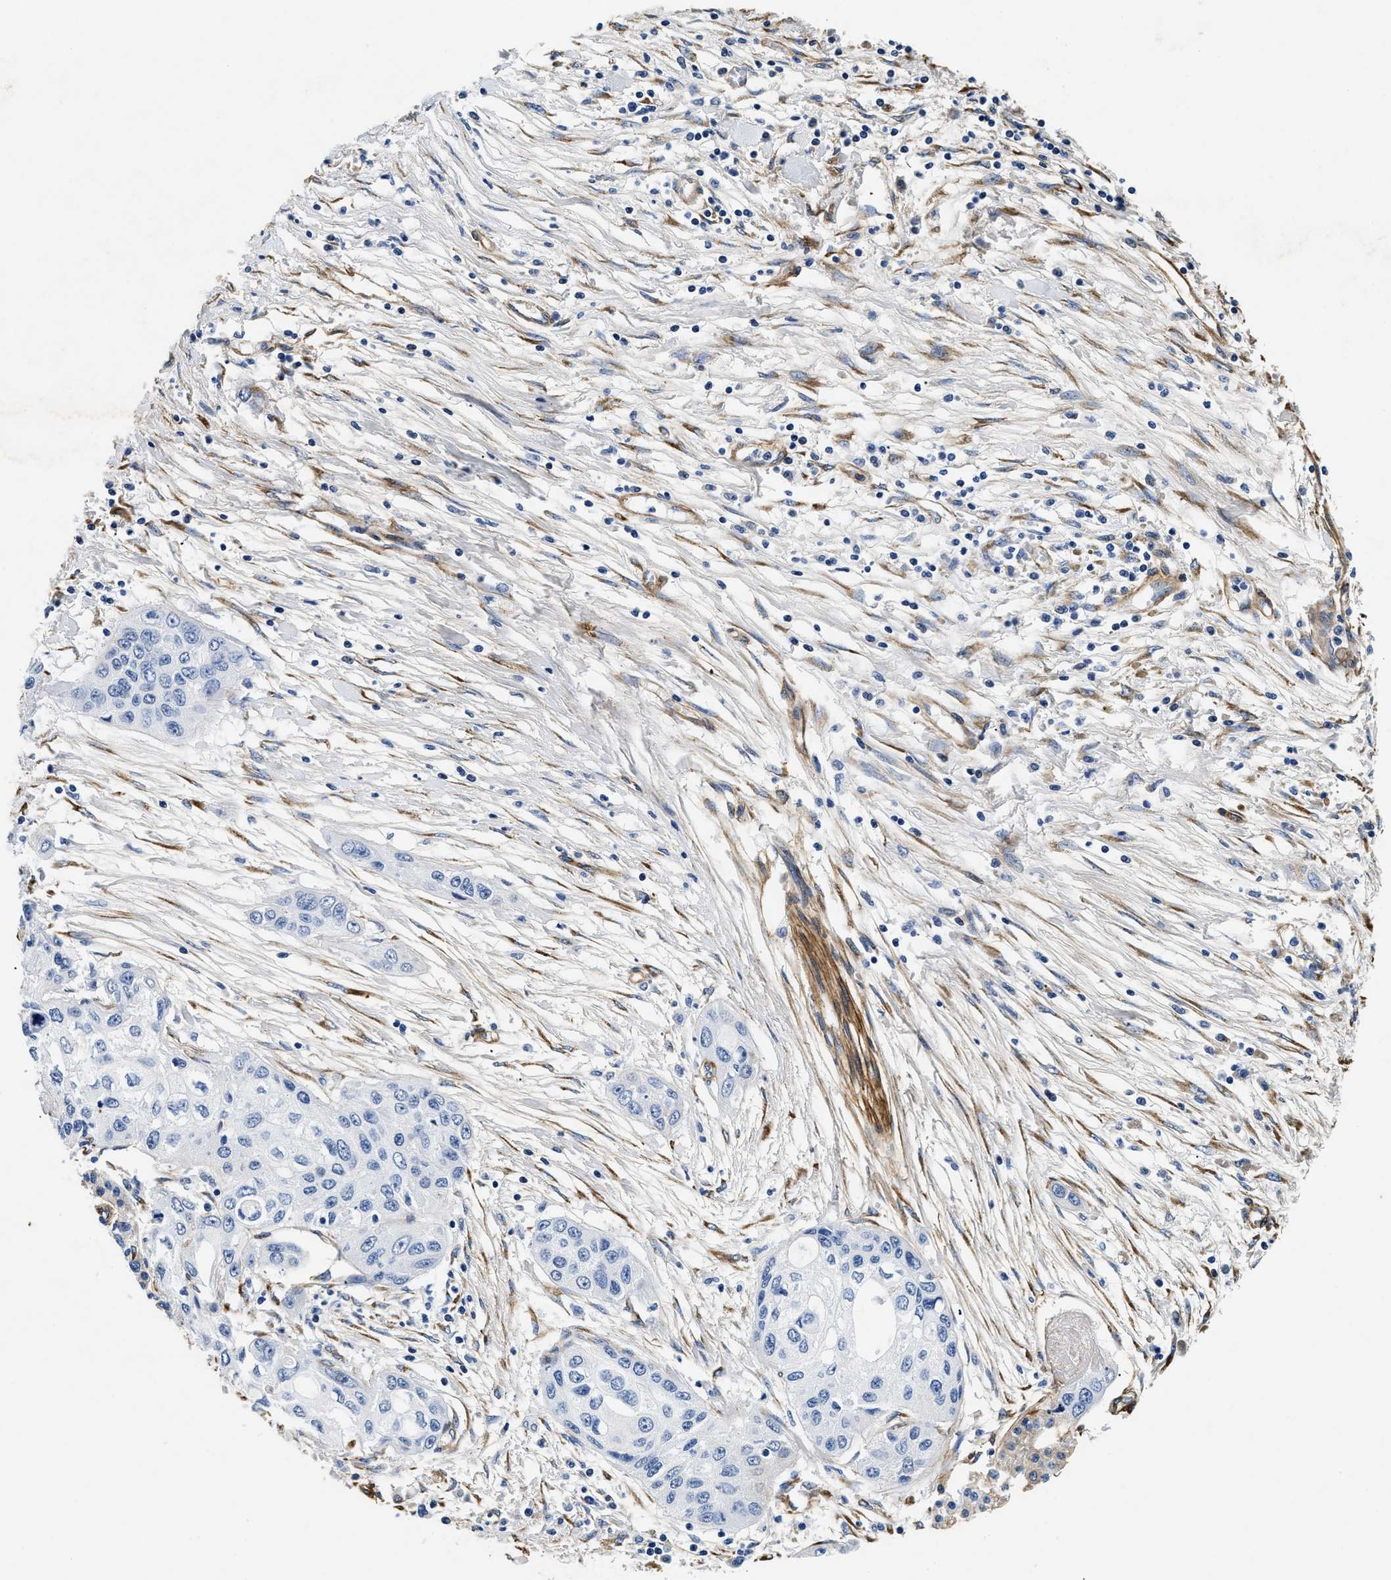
{"staining": {"intensity": "negative", "quantity": "none", "location": "none"}, "tissue": "pancreatic cancer", "cell_type": "Tumor cells", "image_type": "cancer", "snomed": [{"axis": "morphology", "description": "Adenocarcinoma, NOS"}, {"axis": "topography", "description": "Pancreas"}], "caption": "An immunohistochemistry micrograph of adenocarcinoma (pancreatic) is shown. There is no staining in tumor cells of adenocarcinoma (pancreatic).", "gene": "LAMA3", "patient": {"sex": "female", "age": 70}}